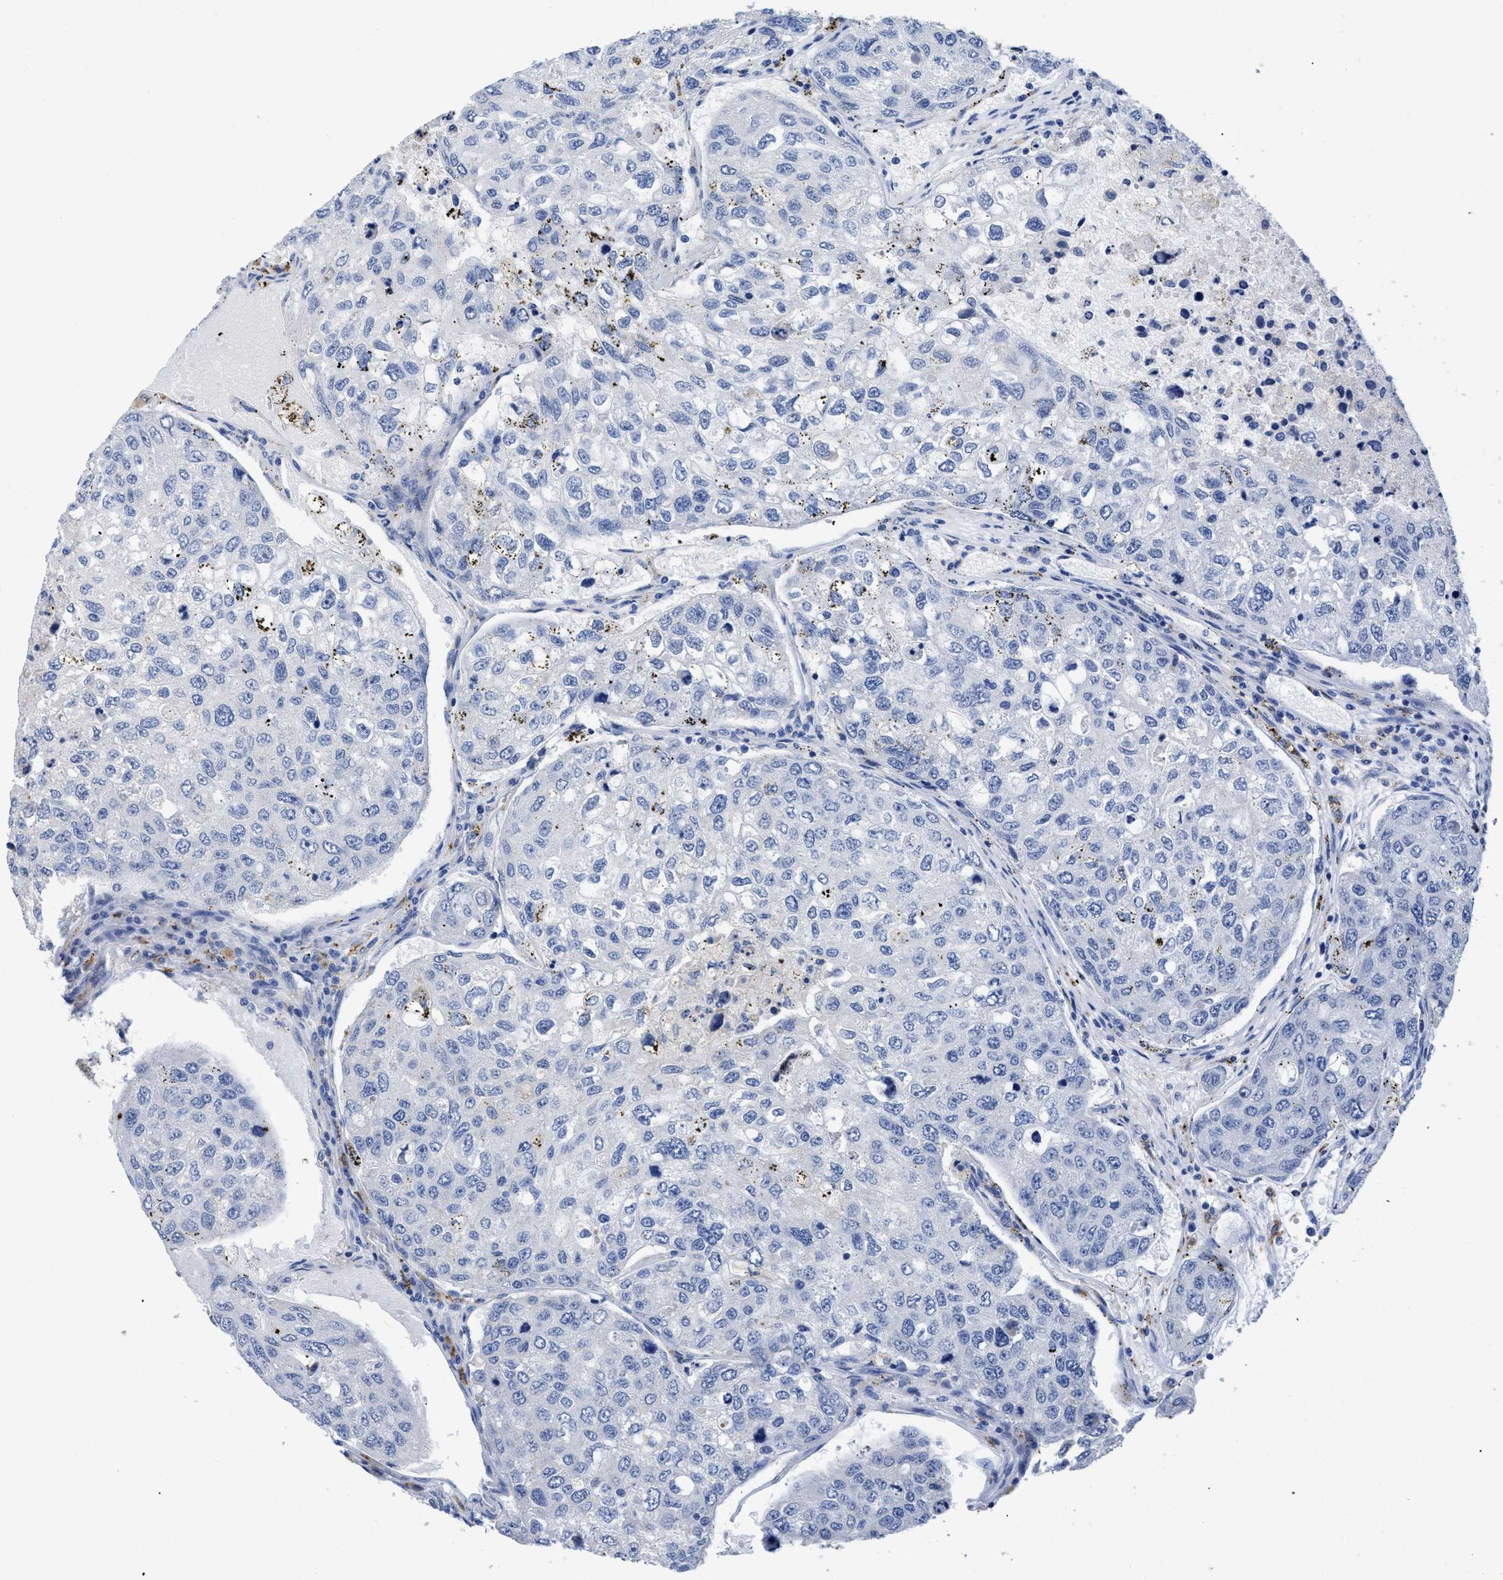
{"staining": {"intensity": "negative", "quantity": "none", "location": "none"}, "tissue": "urothelial cancer", "cell_type": "Tumor cells", "image_type": "cancer", "snomed": [{"axis": "morphology", "description": "Urothelial carcinoma, High grade"}, {"axis": "topography", "description": "Lymph node"}, {"axis": "topography", "description": "Urinary bladder"}], "caption": "High power microscopy image of an immunohistochemistry (IHC) photomicrograph of urothelial cancer, revealing no significant positivity in tumor cells.", "gene": "APOBEC2", "patient": {"sex": "male", "age": 51}}